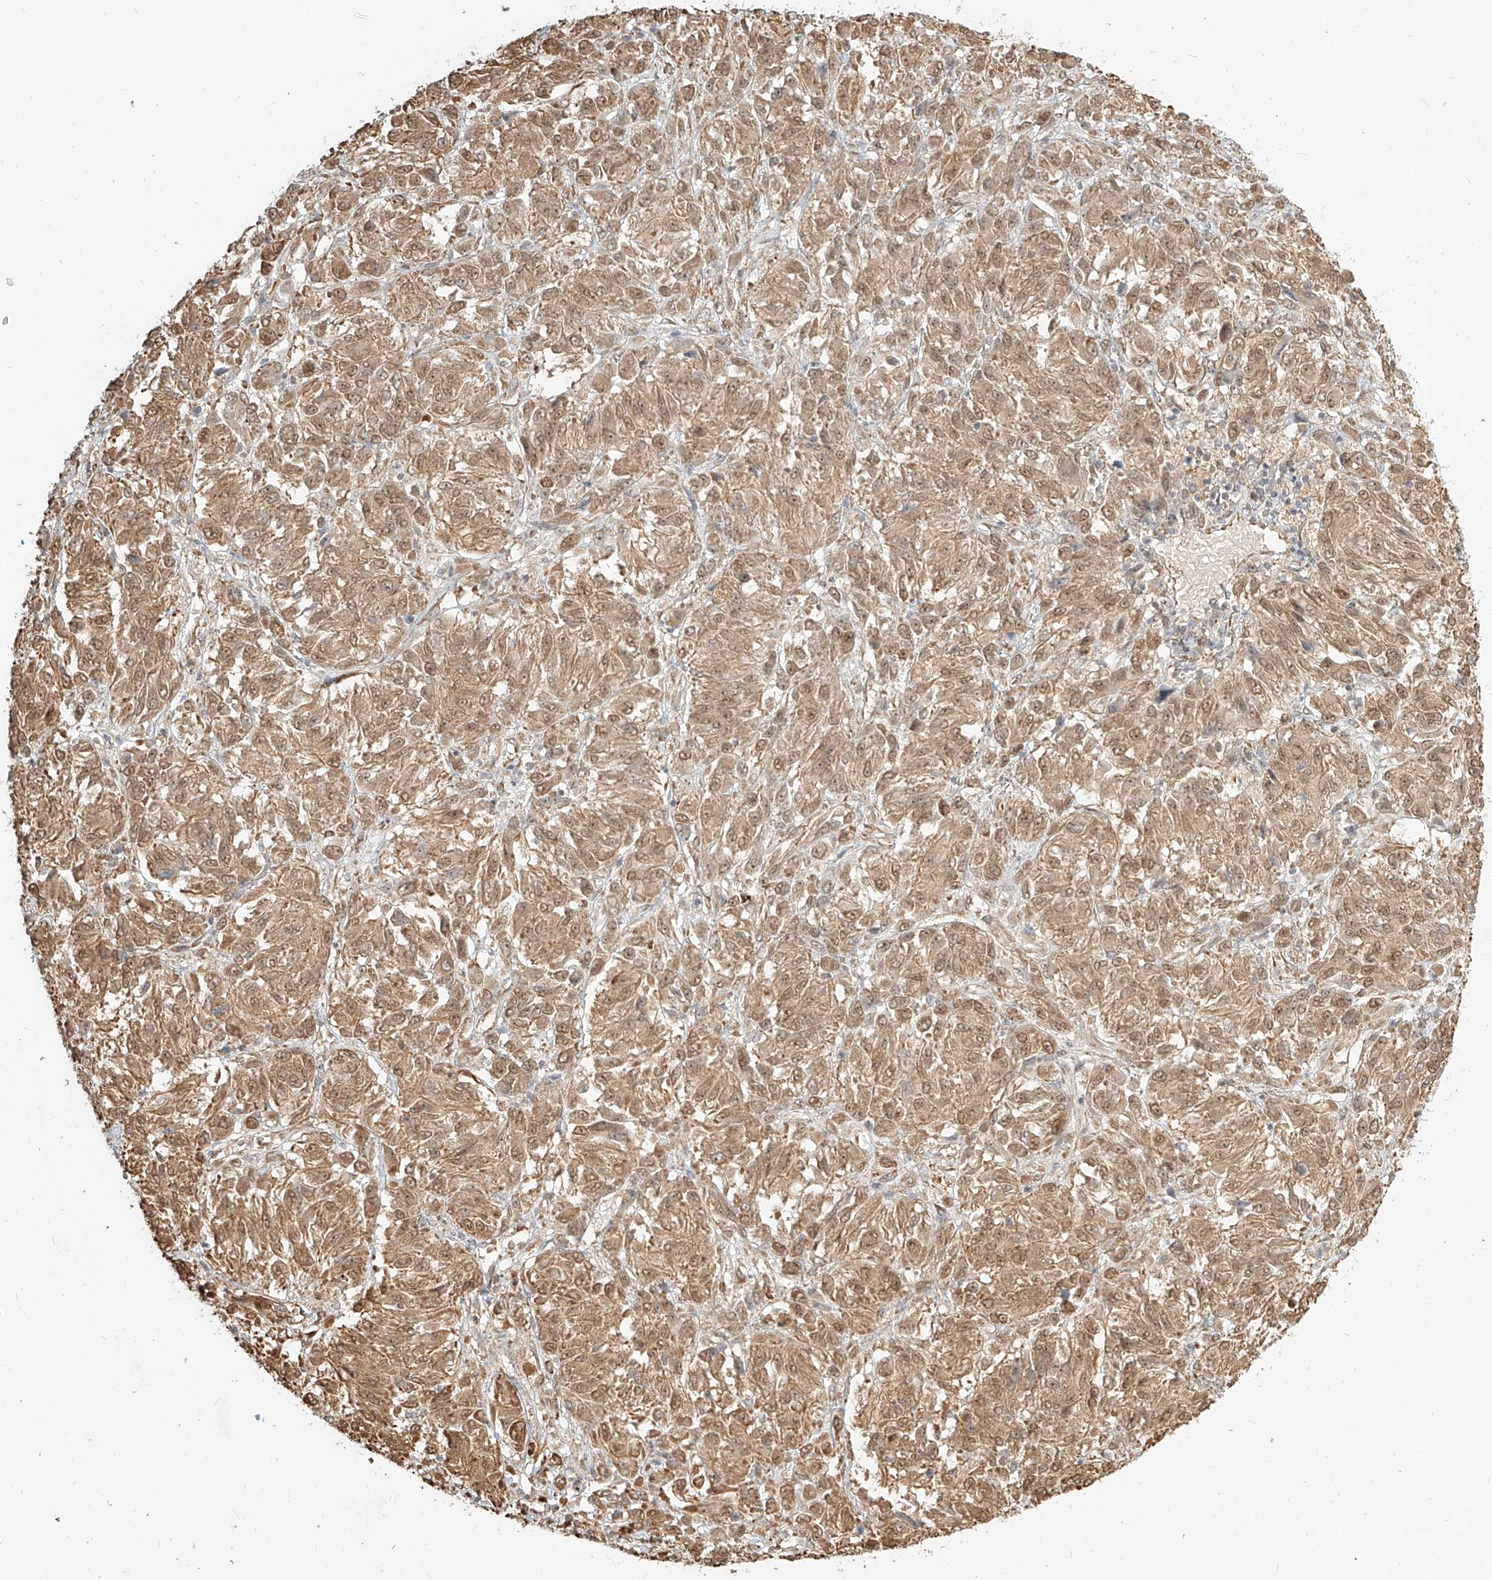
{"staining": {"intensity": "moderate", "quantity": ">75%", "location": "cytoplasmic/membranous"}, "tissue": "melanoma", "cell_type": "Tumor cells", "image_type": "cancer", "snomed": [{"axis": "morphology", "description": "Malignant melanoma, Metastatic site"}, {"axis": "topography", "description": "Lung"}], "caption": "This photomicrograph reveals IHC staining of human malignant melanoma (metastatic site), with medium moderate cytoplasmic/membranous expression in approximately >75% of tumor cells.", "gene": "UBE2K", "patient": {"sex": "male", "age": 64}}